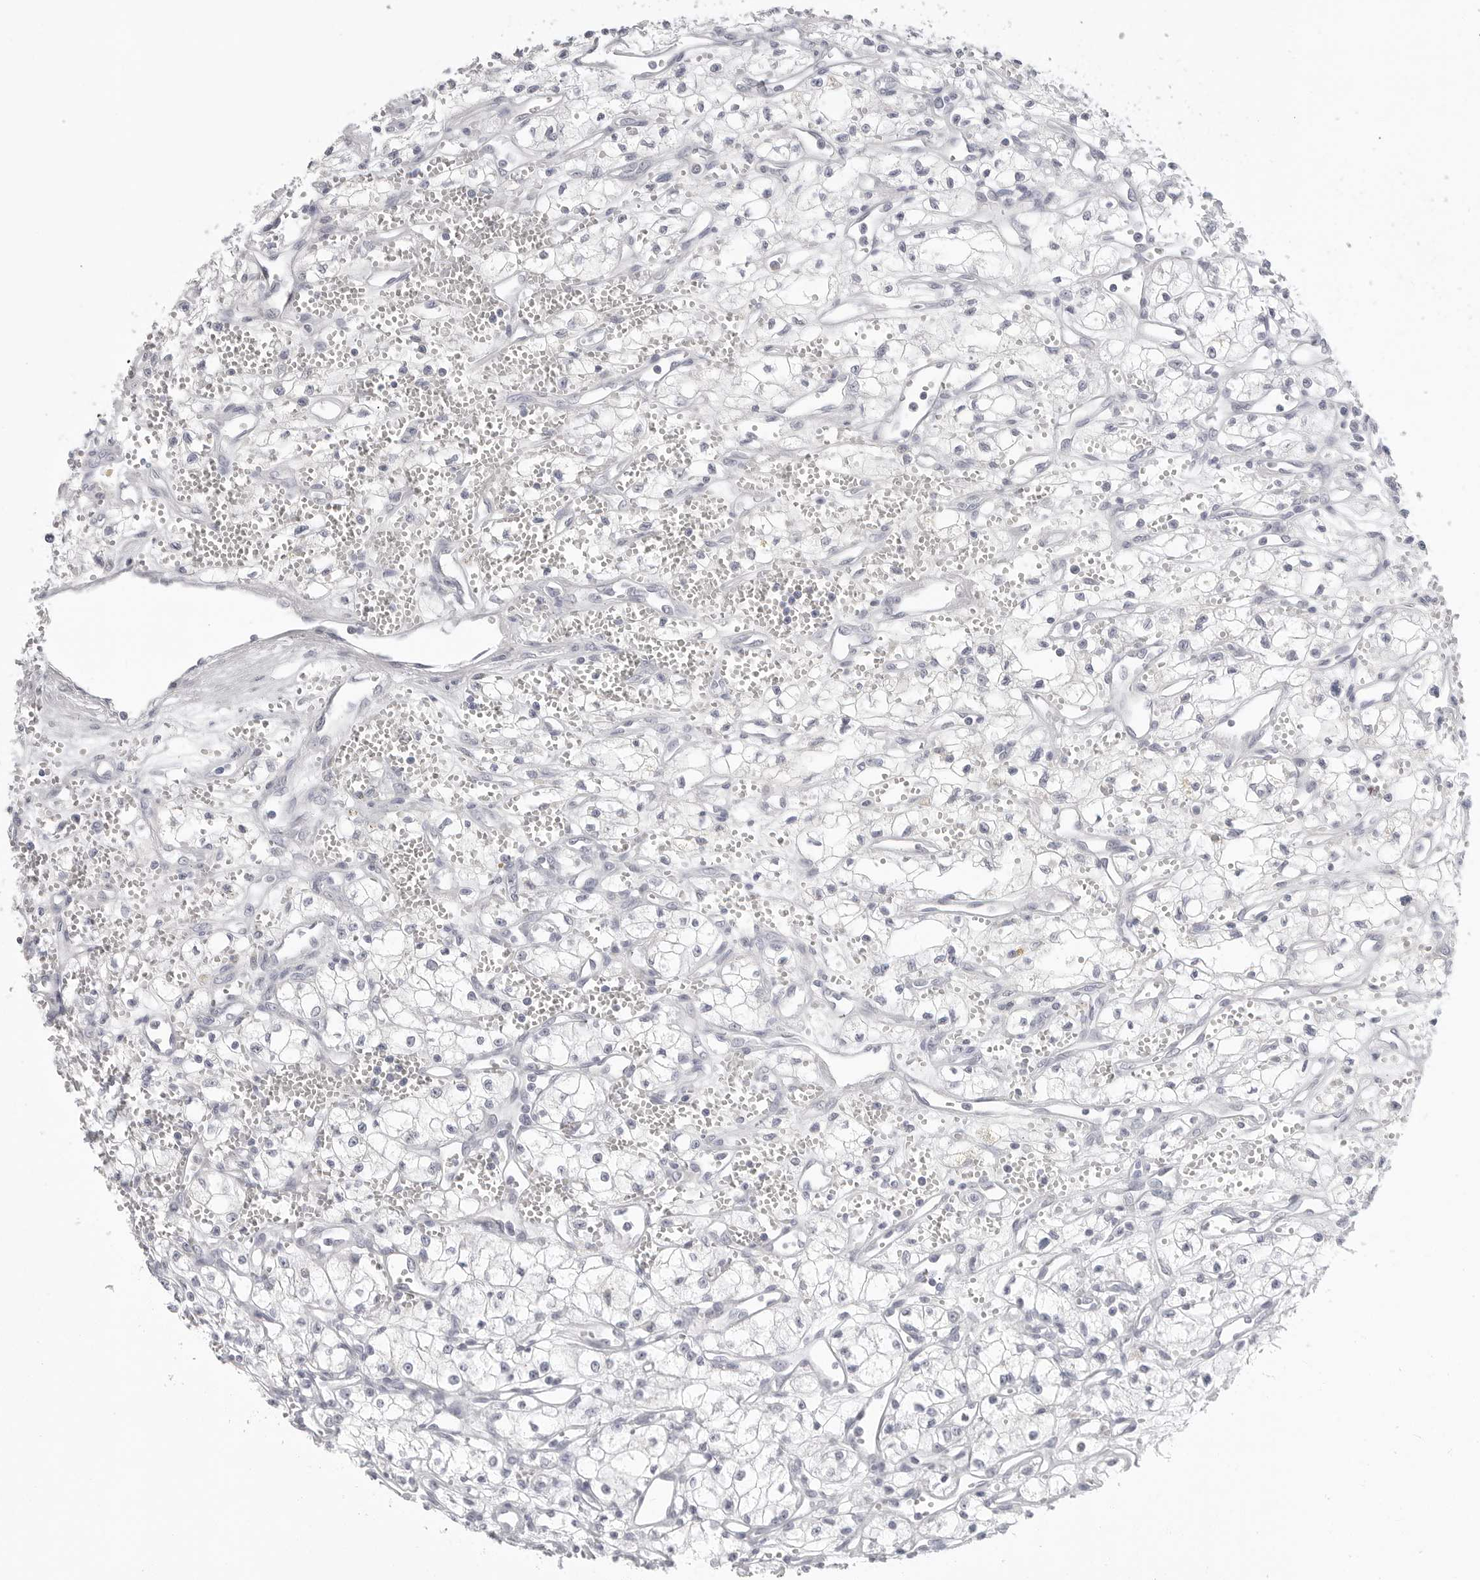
{"staining": {"intensity": "negative", "quantity": "none", "location": "none"}, "tissue": "renal cancer", "cell_type": "Tumor cells", "image_type": "cancer", "snomed": [{"axis": "morphology", "description": "Adenocarcinoma, NOS"}, {"axis": "topography", "description": "Kidney"}], "caption": "A micrograph of renal cancer stained for a protein demonstrates no brown staining in tumor cells.", "gene": "HMGCS2", "patient": {"sex": "male", "age": 59}}